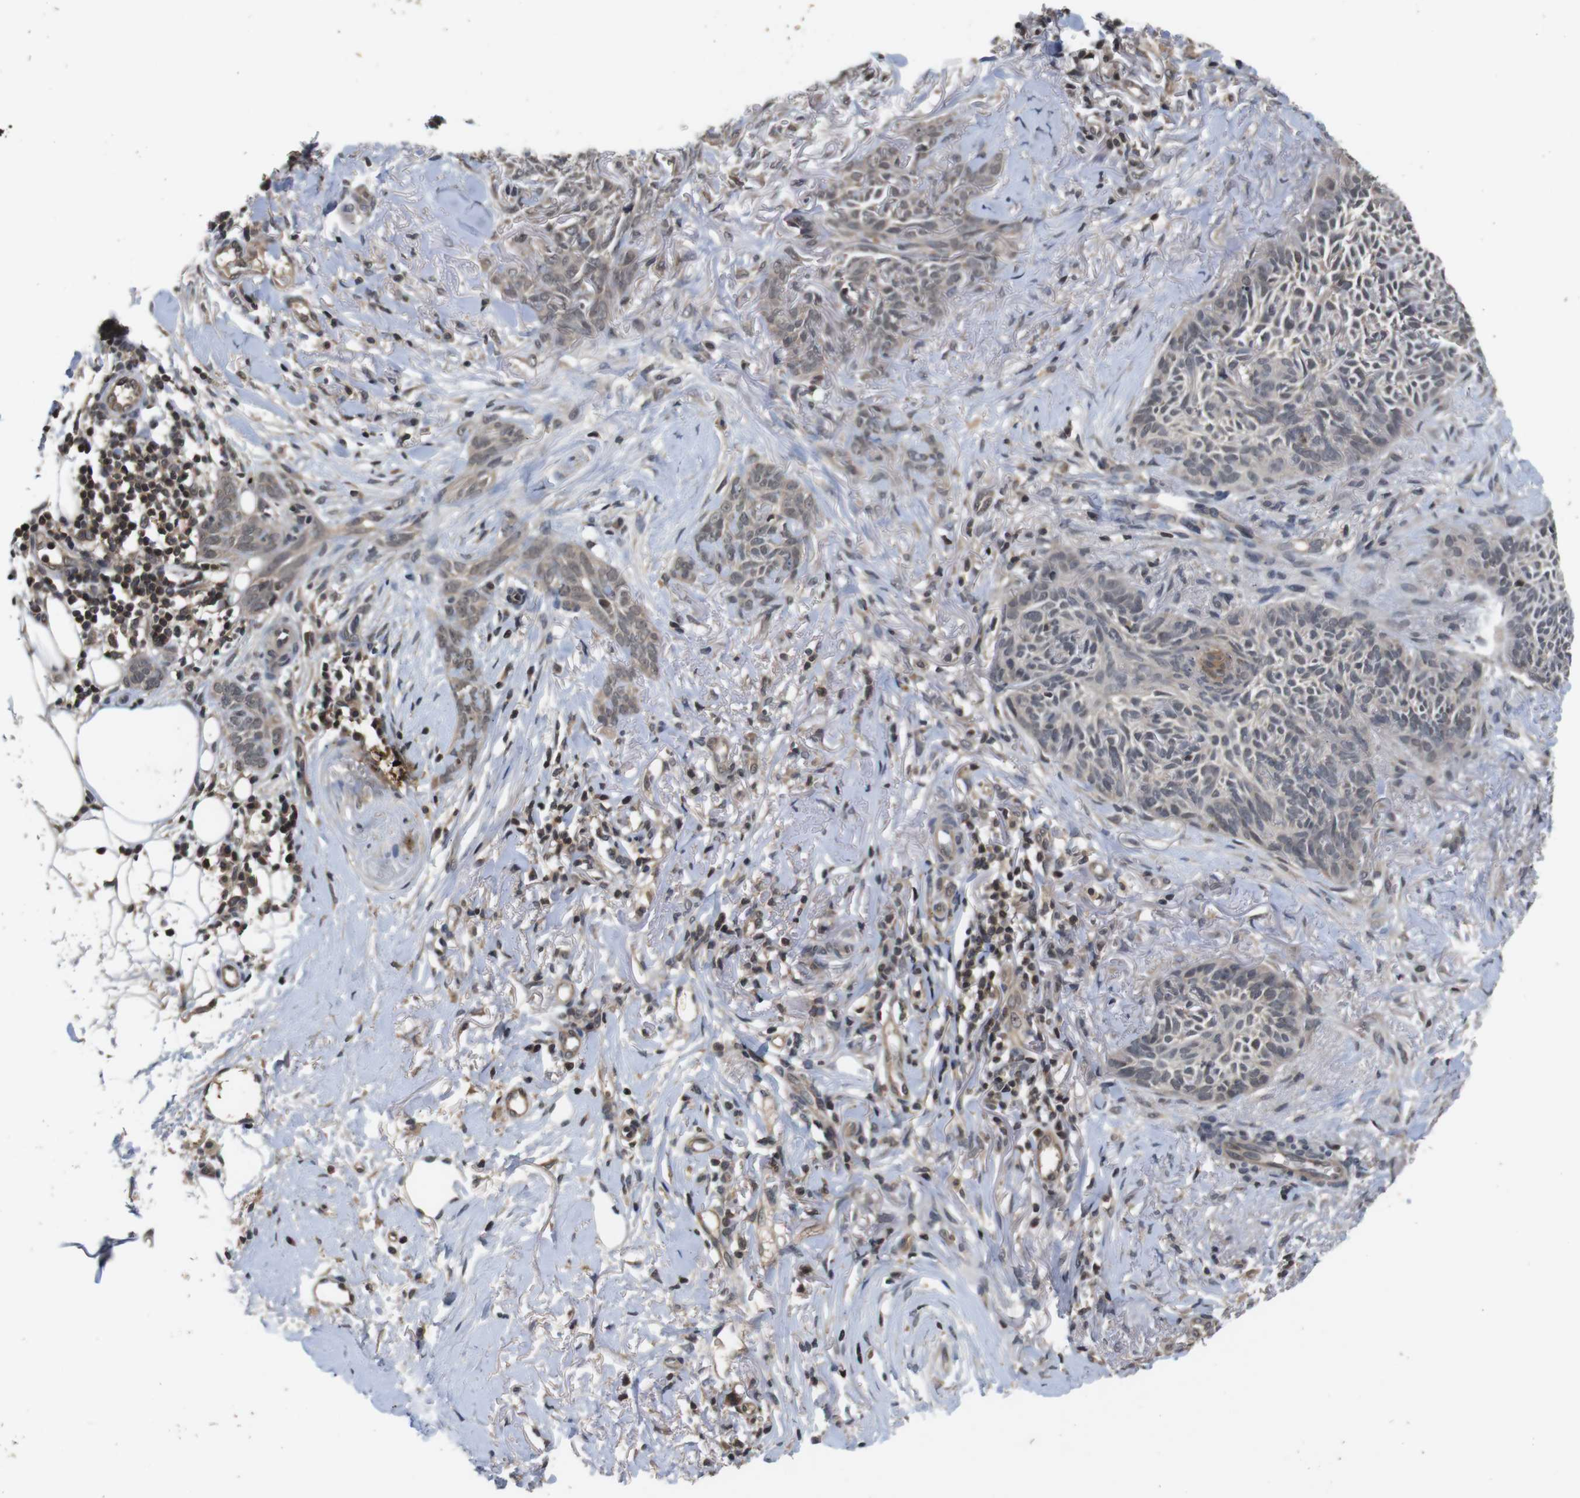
{"staining": {"intensity": "weak", "quantity": "<25%", "location": "cytoplasmic/membranous,nuclear"}, "tissue": "skin cancer", "cell_type": "Tumor cells", "image_type": "cancer", "snomed": [{"axis": "morphology", "description": "Basal cell carcinoma"}, {"axis": "topography", "description": "Skin"}], "caption": "Immunohistochemistry of skin basal cell carcinoma exhibits no expression in tumor cells. (IHC, brightfield microscopy, high magnification).", "gene": "FADD", "patient": {"sex": "female", "age": 84}}